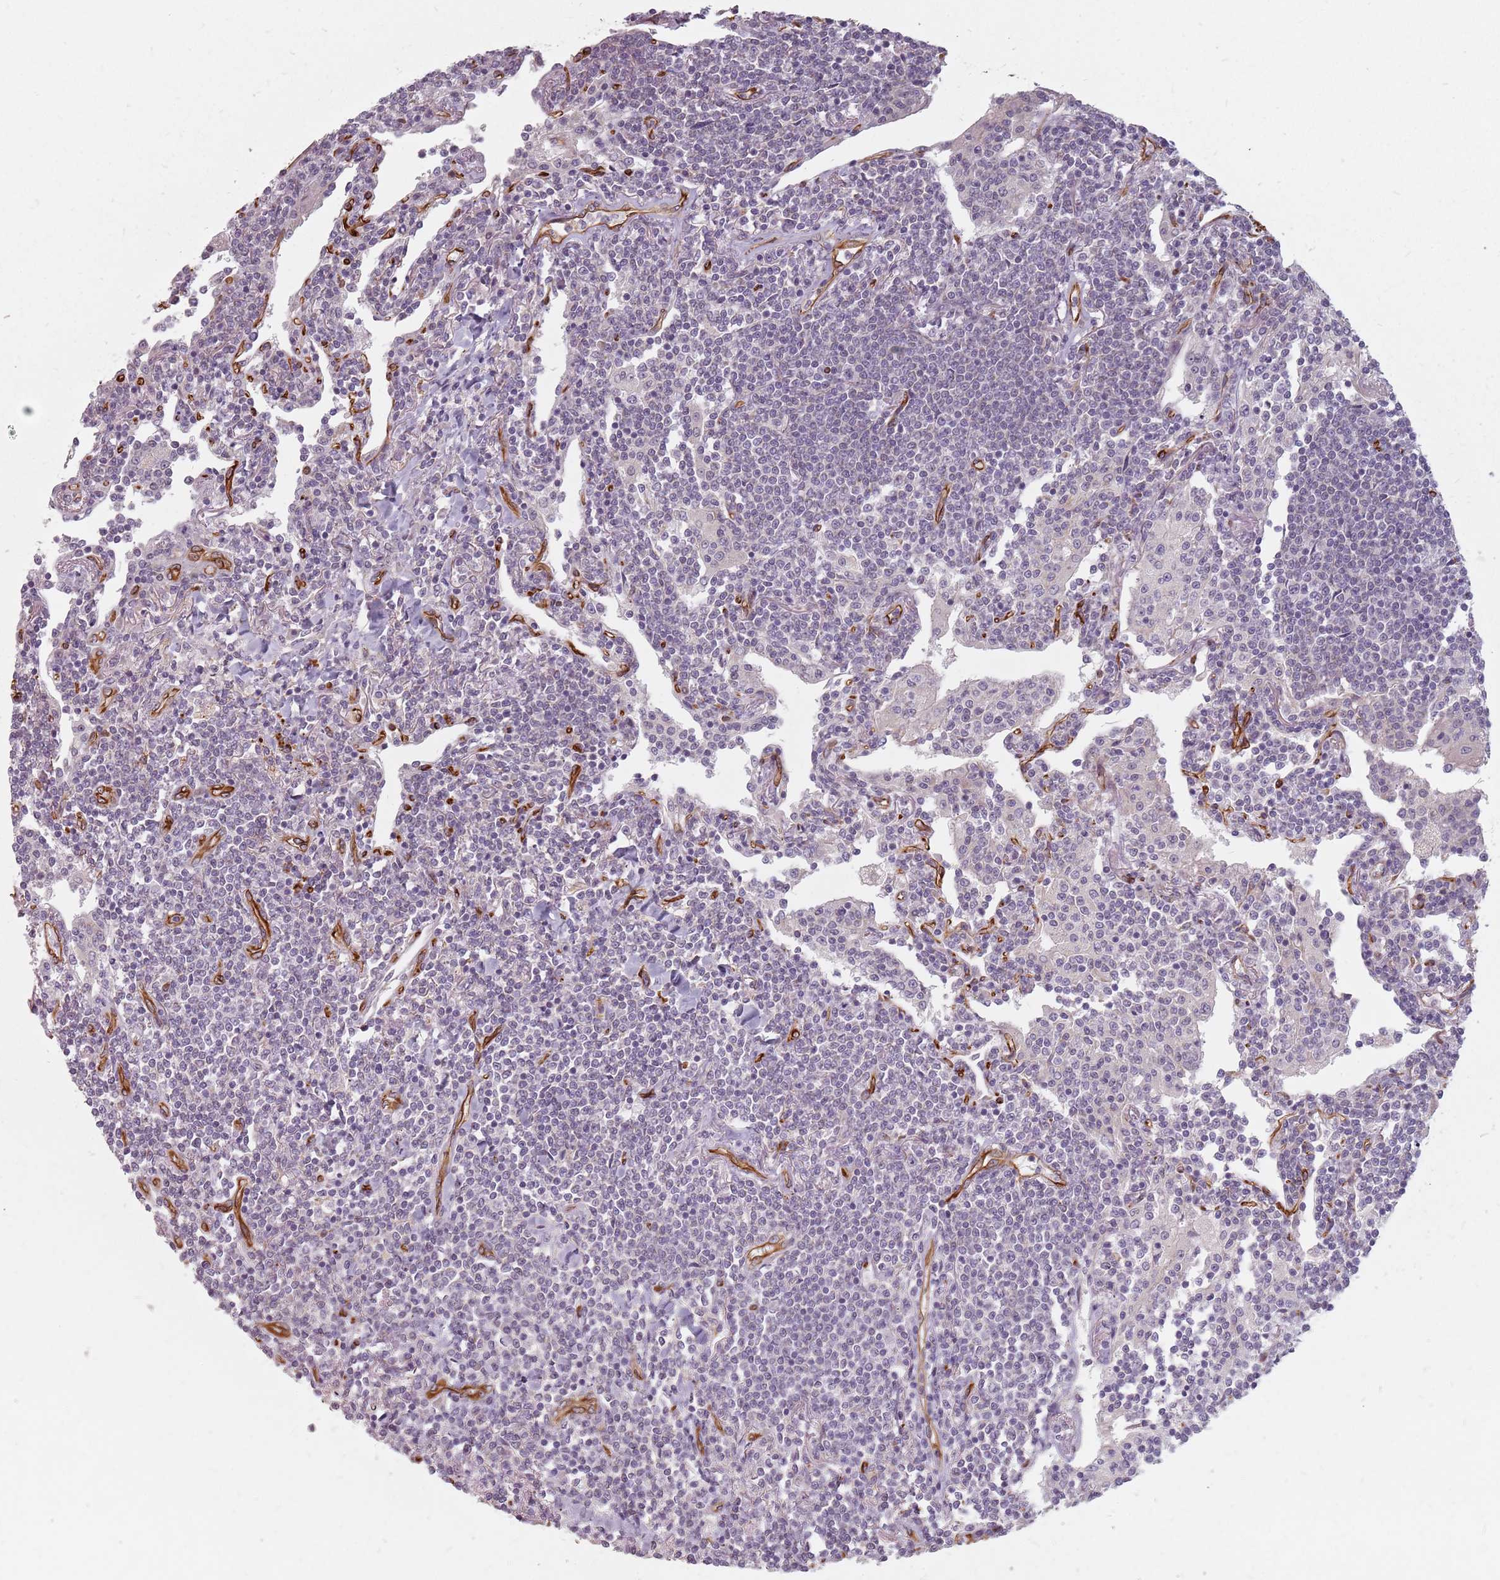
{"staining": {"intensity": "negative", "quantity": "none", "location": "none"}, "tissue": "lymphoma", "cell_type": "Tumor cells", "image_type": "cancer", "snomed": [{"axis": "morphology", "description": "Malignant lymphoma, non-Hodgkin's type, Low grade"}, {"axis": "topography", "description": "Lung"}], "caption": "Human lymphoma stained for a protein using immunohistochemistry displays no staining in tumor cells.", "gene": "GAS2L3", "patient": {"sex": "female", "age": 71}}